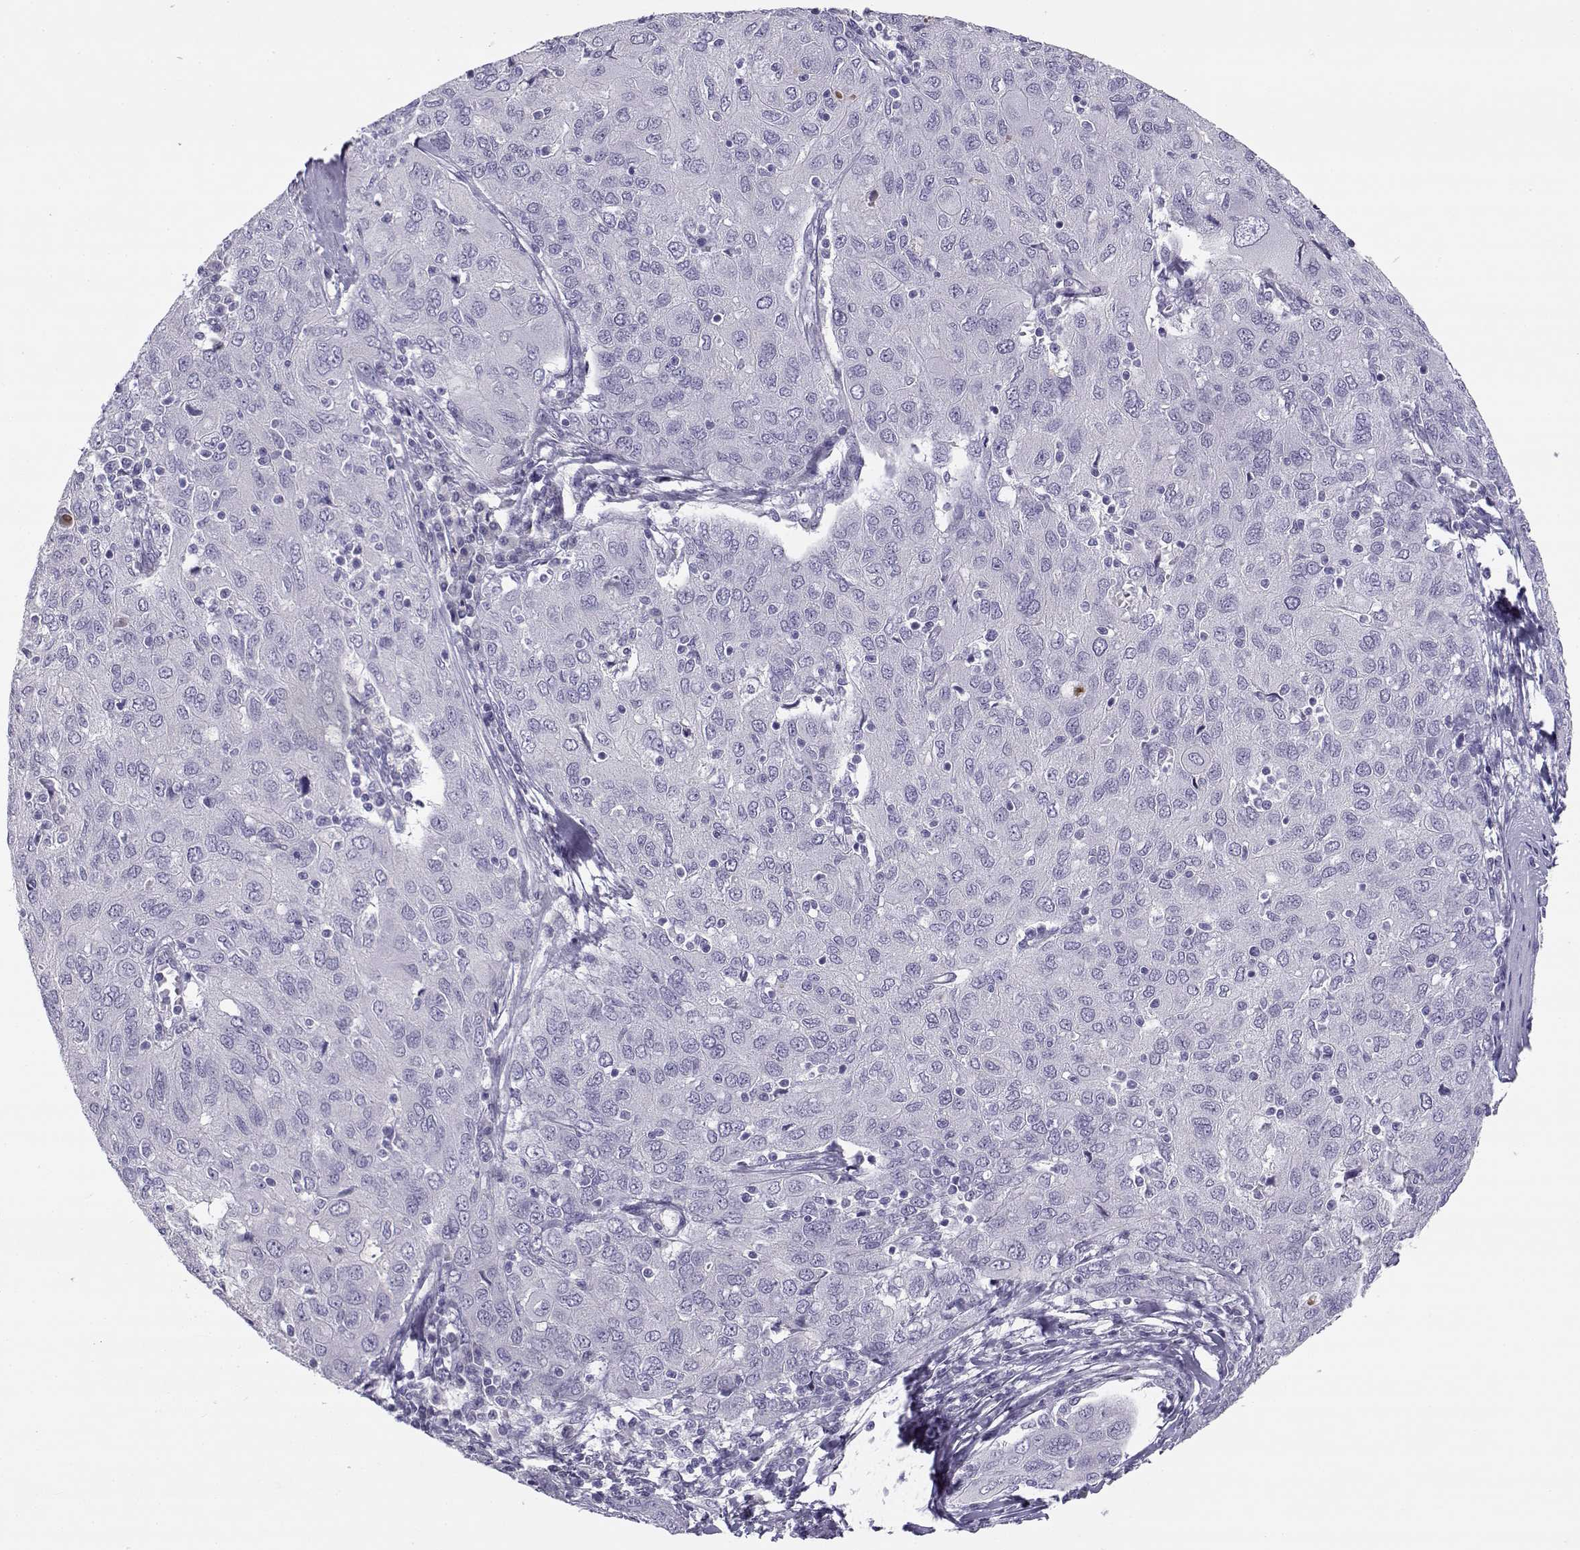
{"staining": {"intensity": "negative", "quantity": "none", "location": "none"}, "tissue": "ovarian cancer", "cell_type": "Tumor cells", "image_type": "cancer", "snomed": [{"axis": "morphology", "description": "Carcinoma, endometroid"}, {"axis": "topography", "description": "Ovary"}], "caption": "Immunohistochemistry (IHC) micrograph of neoplastic tissue: ovarian cancer stained with DAB demonstrates no significant protein staining in tumor cells.", "gene": "CFAP77", "patient": {"sex": "female", "age": 50}}